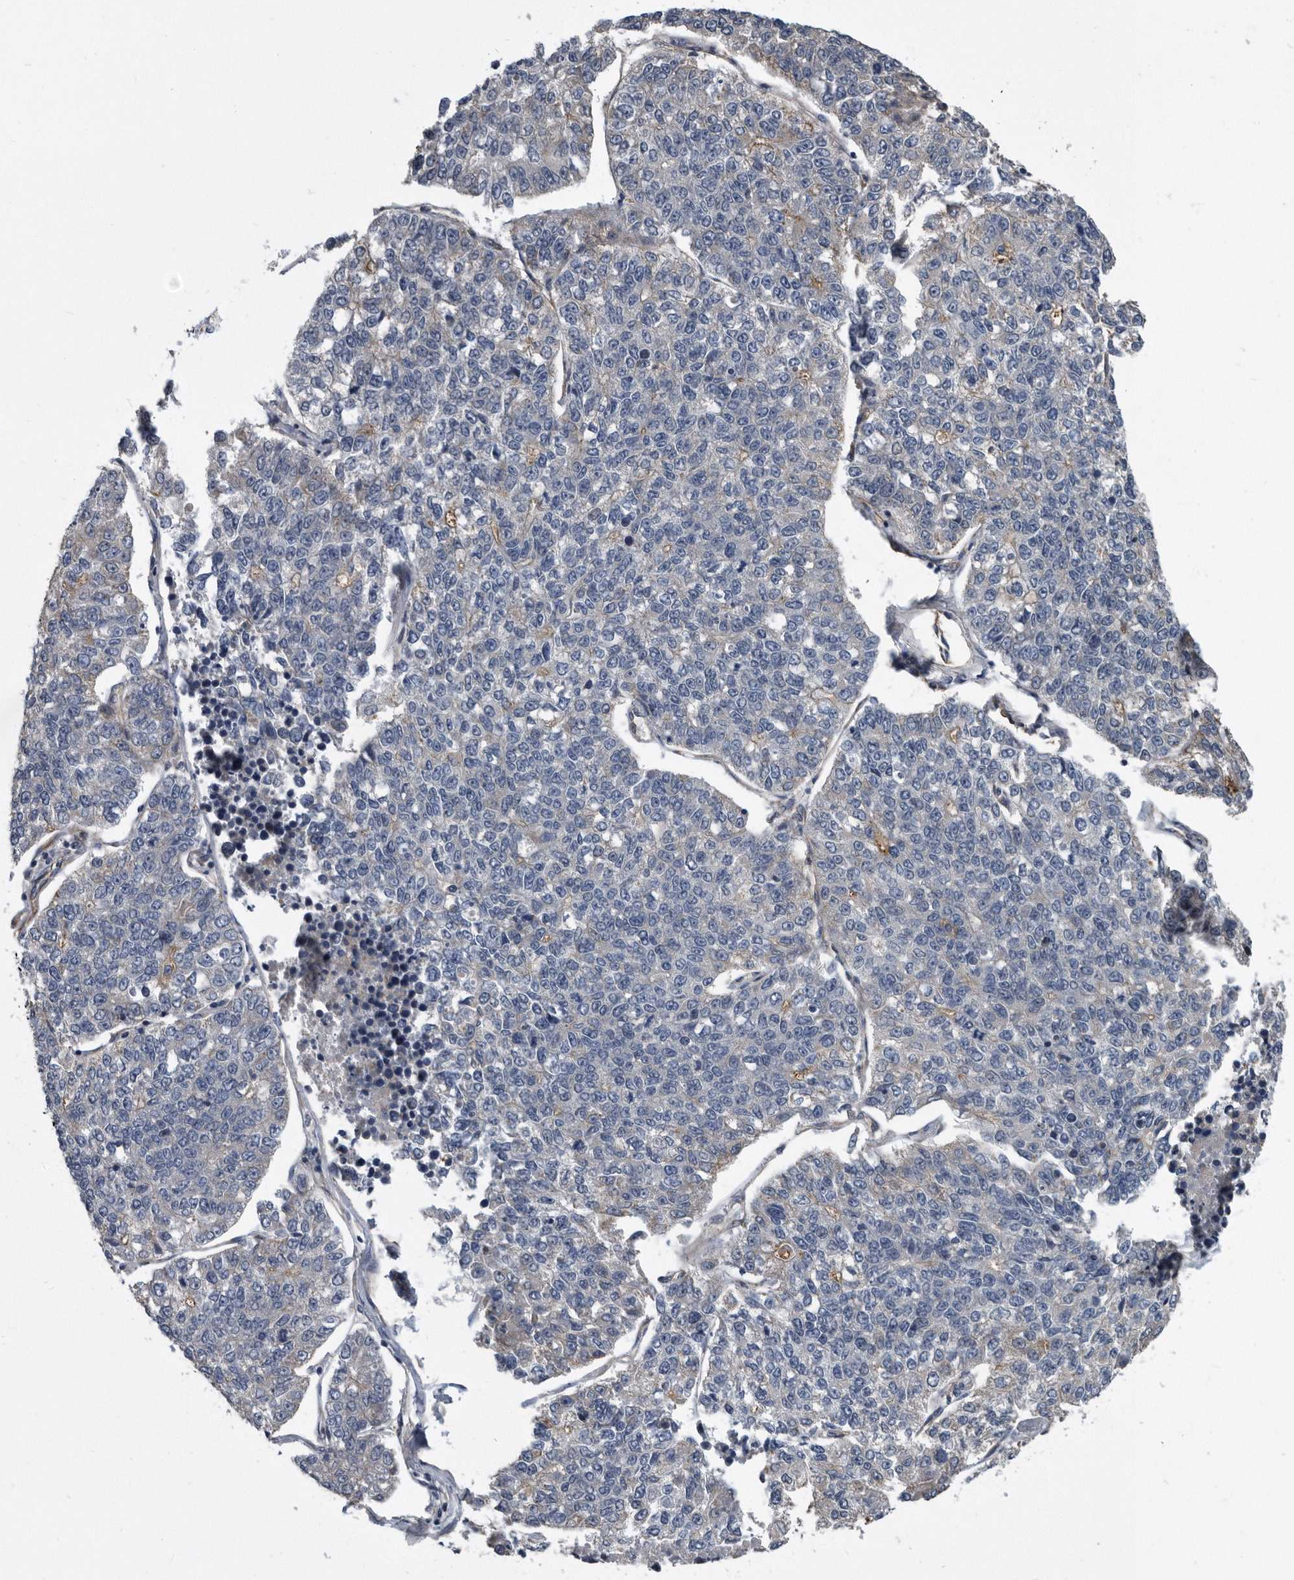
{"staining": {"intensity": "negative", "quantity": "none", "location": "none"}, "tissue": "lung cancer", "cell_type": "Tumor cells", "image_type": "cancer", "snomed": [{"axis": "morphology", "description": "Adenocarcinoma, NOS"}, {"axis": "topography", "description": "Lung"}], "caption": "Immunohistochemistry of lung adenocarcinoma reveals no positivity in tumor cells.", "gene": "ARMCX1", "patient": {"sex": "male", "age": 49}}